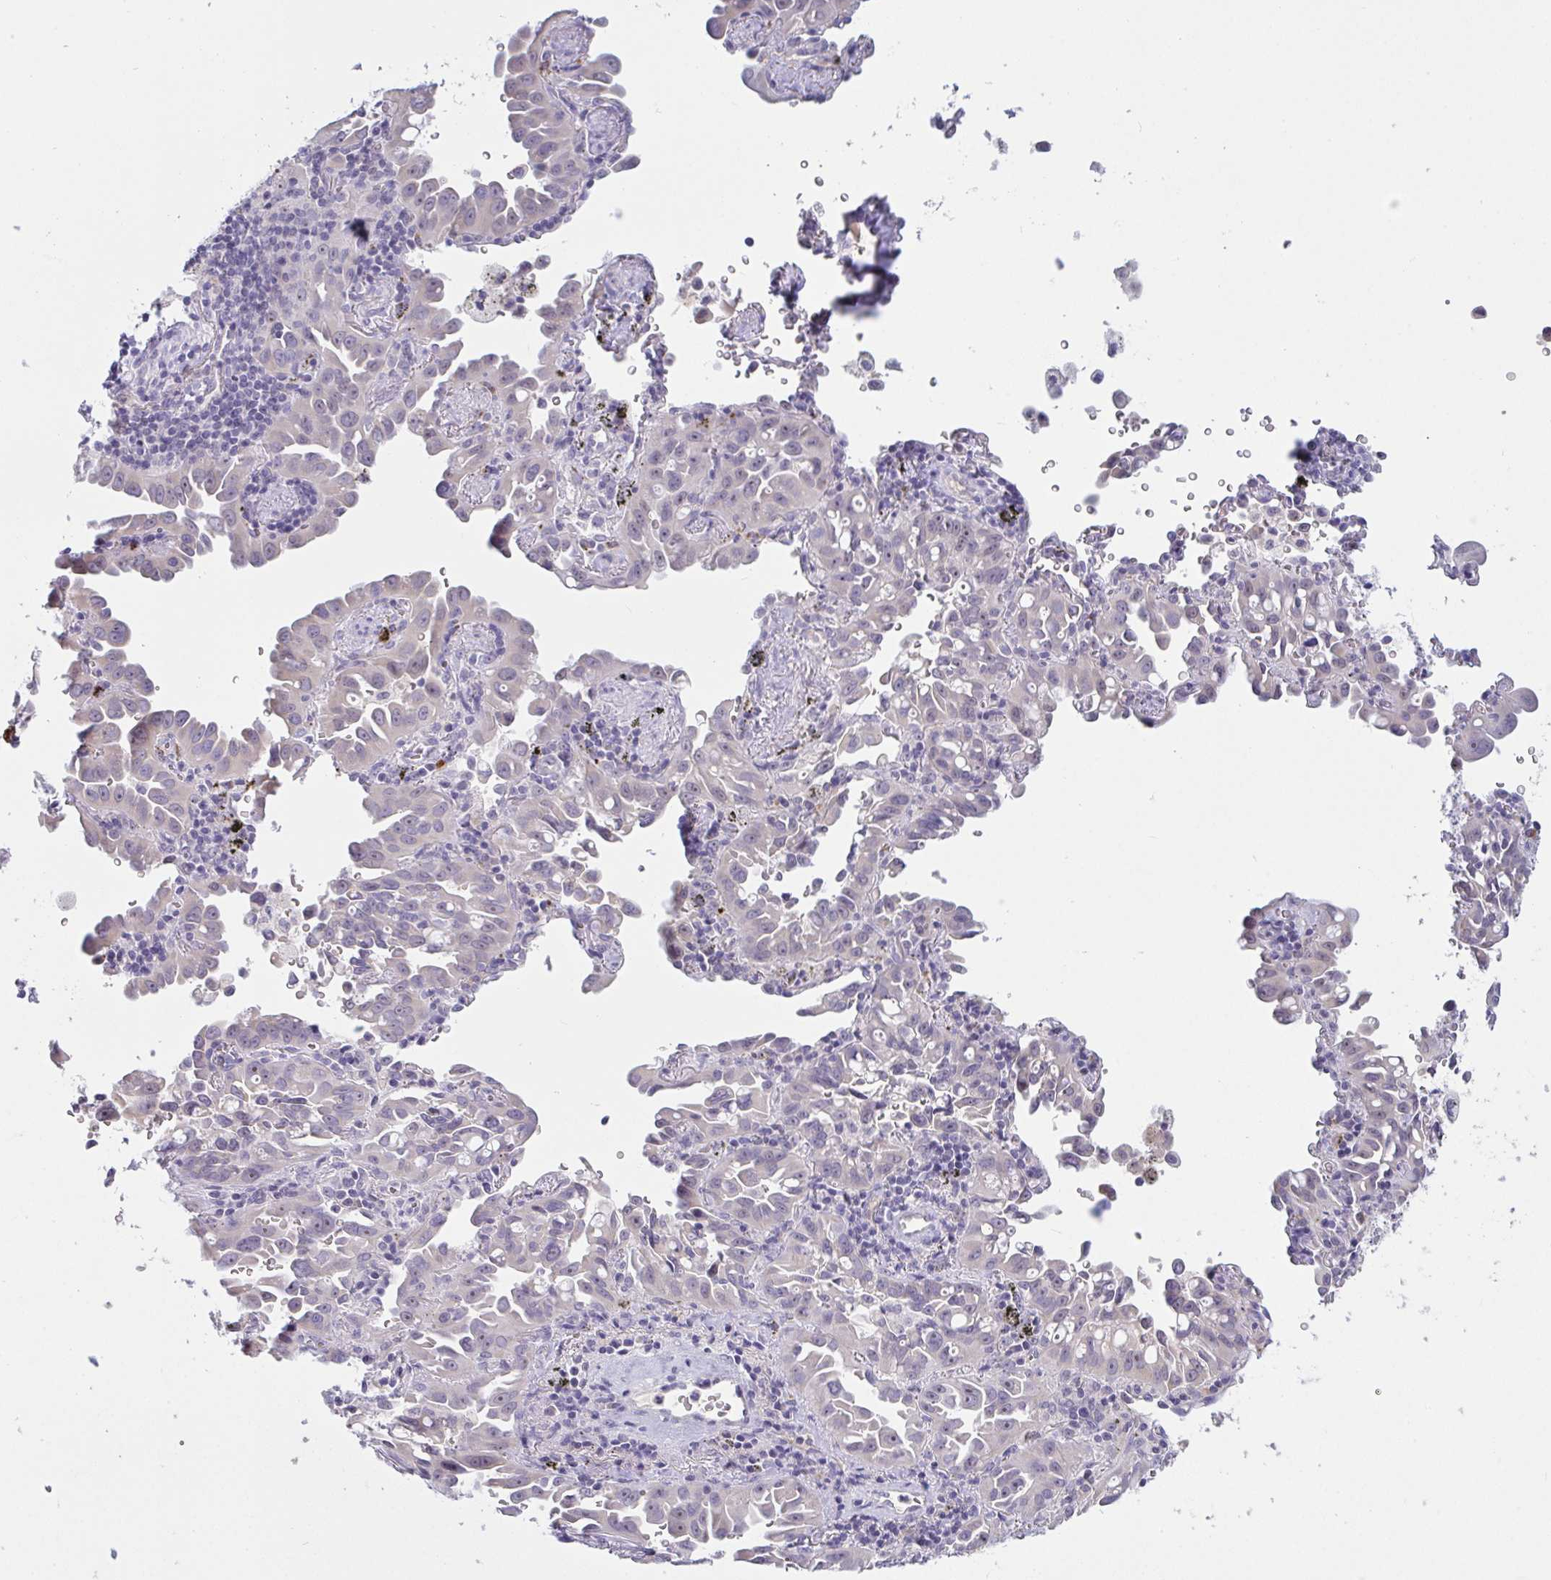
{"staining": {"intensity": "negative", "quantity": "none", "location": "none"}, "tissue": "lung cancer", "cell_type": "Tumor cells", "image_type": "cancer", "snomed": [{"axis": "morphology", "description": "Adenocarcinoma, NOS"}, {"axis": "topography", "description": "Lung"}], "caption": "This is an immunohistochemistry micrograph of human adenocarcinoma (lung). There is no staining in tumor cells.", "gene": "MYC", "patient": {"sex": "male", "age": 68}}